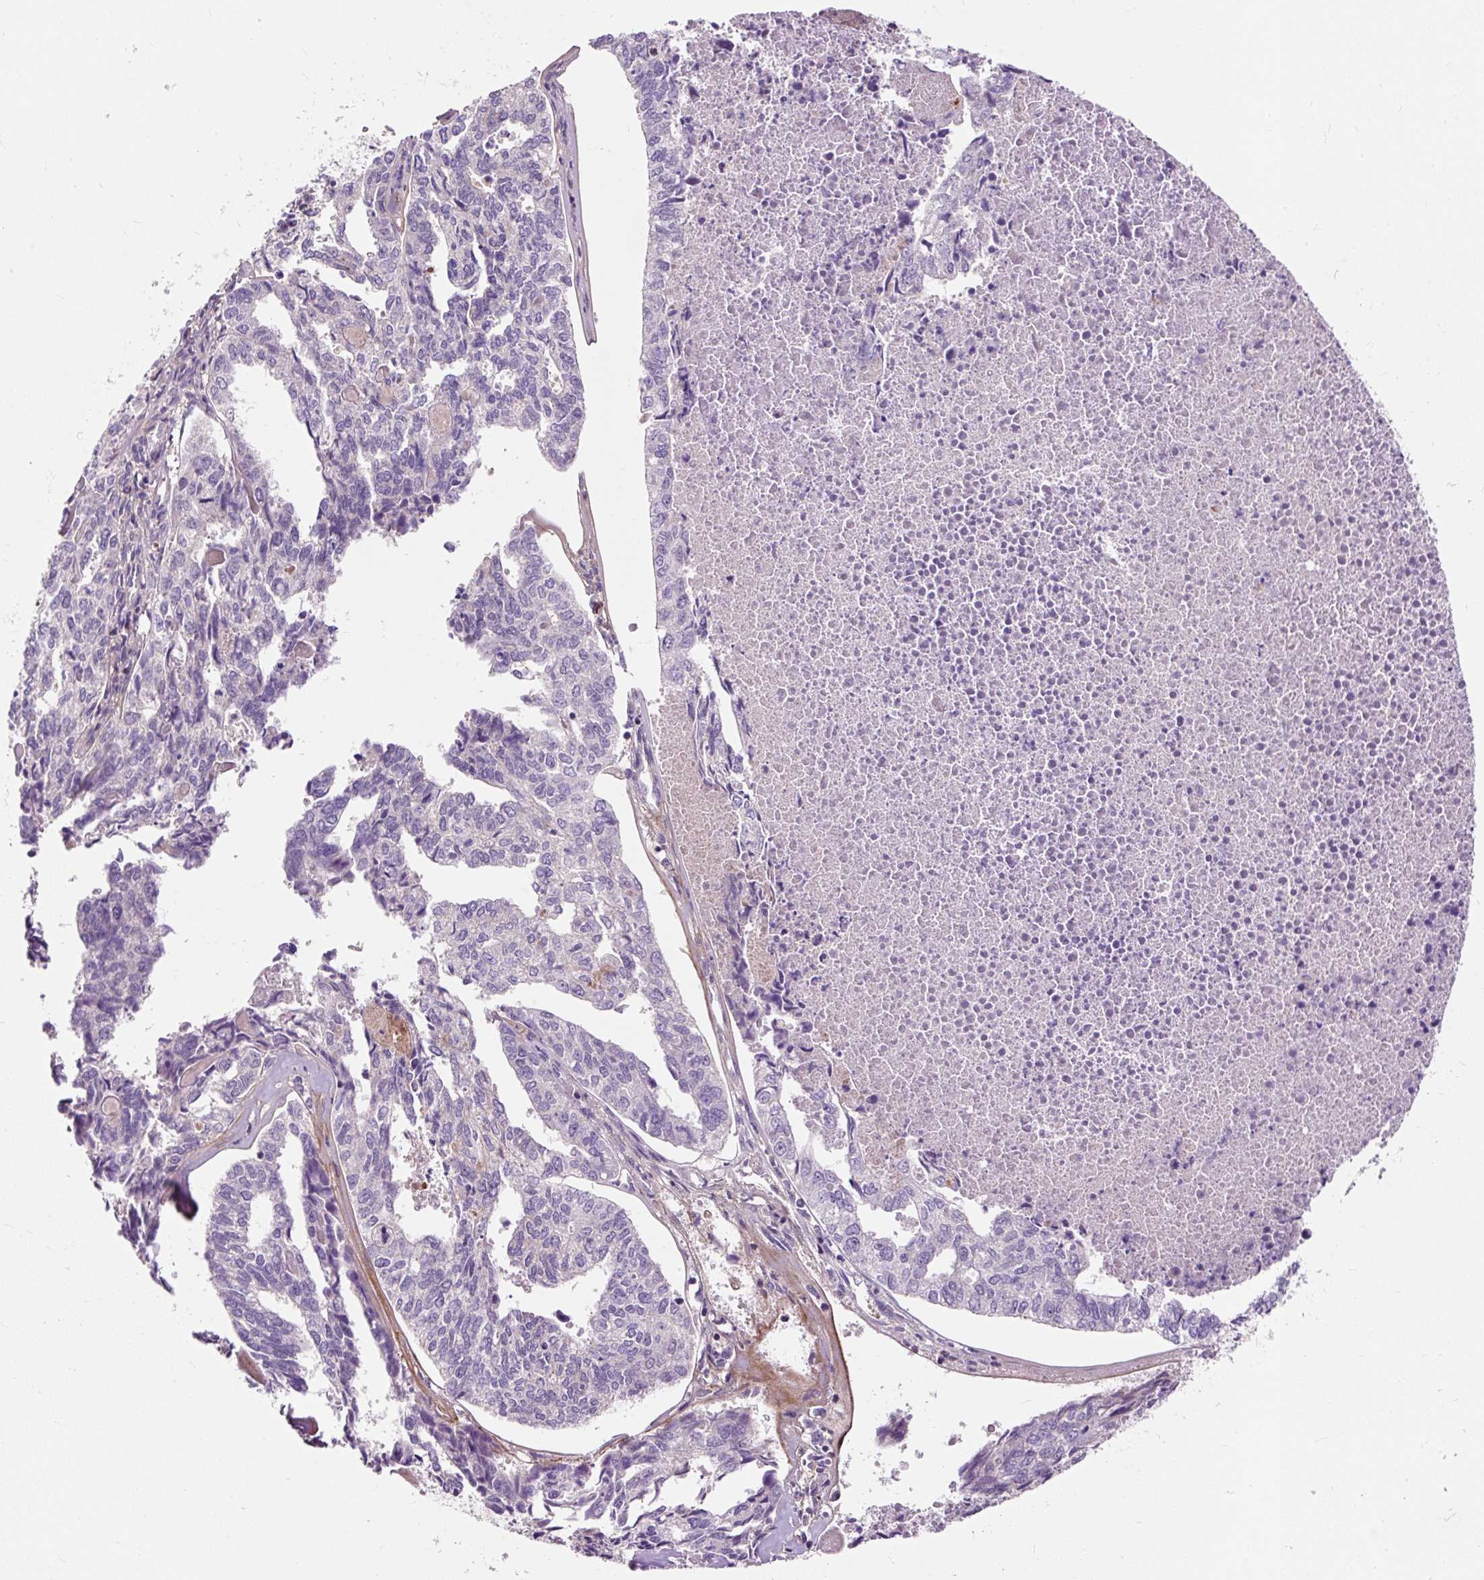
{"staining": {"intensity": "negative", "quantity": "none", "location": "none"}, "tissue": "endometrial cancer", "cell_type": "Tumor cells", "image_type": "cancer", "snomed": [{"axis": "morphology", "description": "Adenocarcinoma, NOS"}, {"axis": "topography", "description": "Endometrium"}], "caption": "IHC of endometrial cancer exhibits no expression in tumor cells.", "gene": "PCDHGB3", "patient": {"sex": "female", "age": 73}}